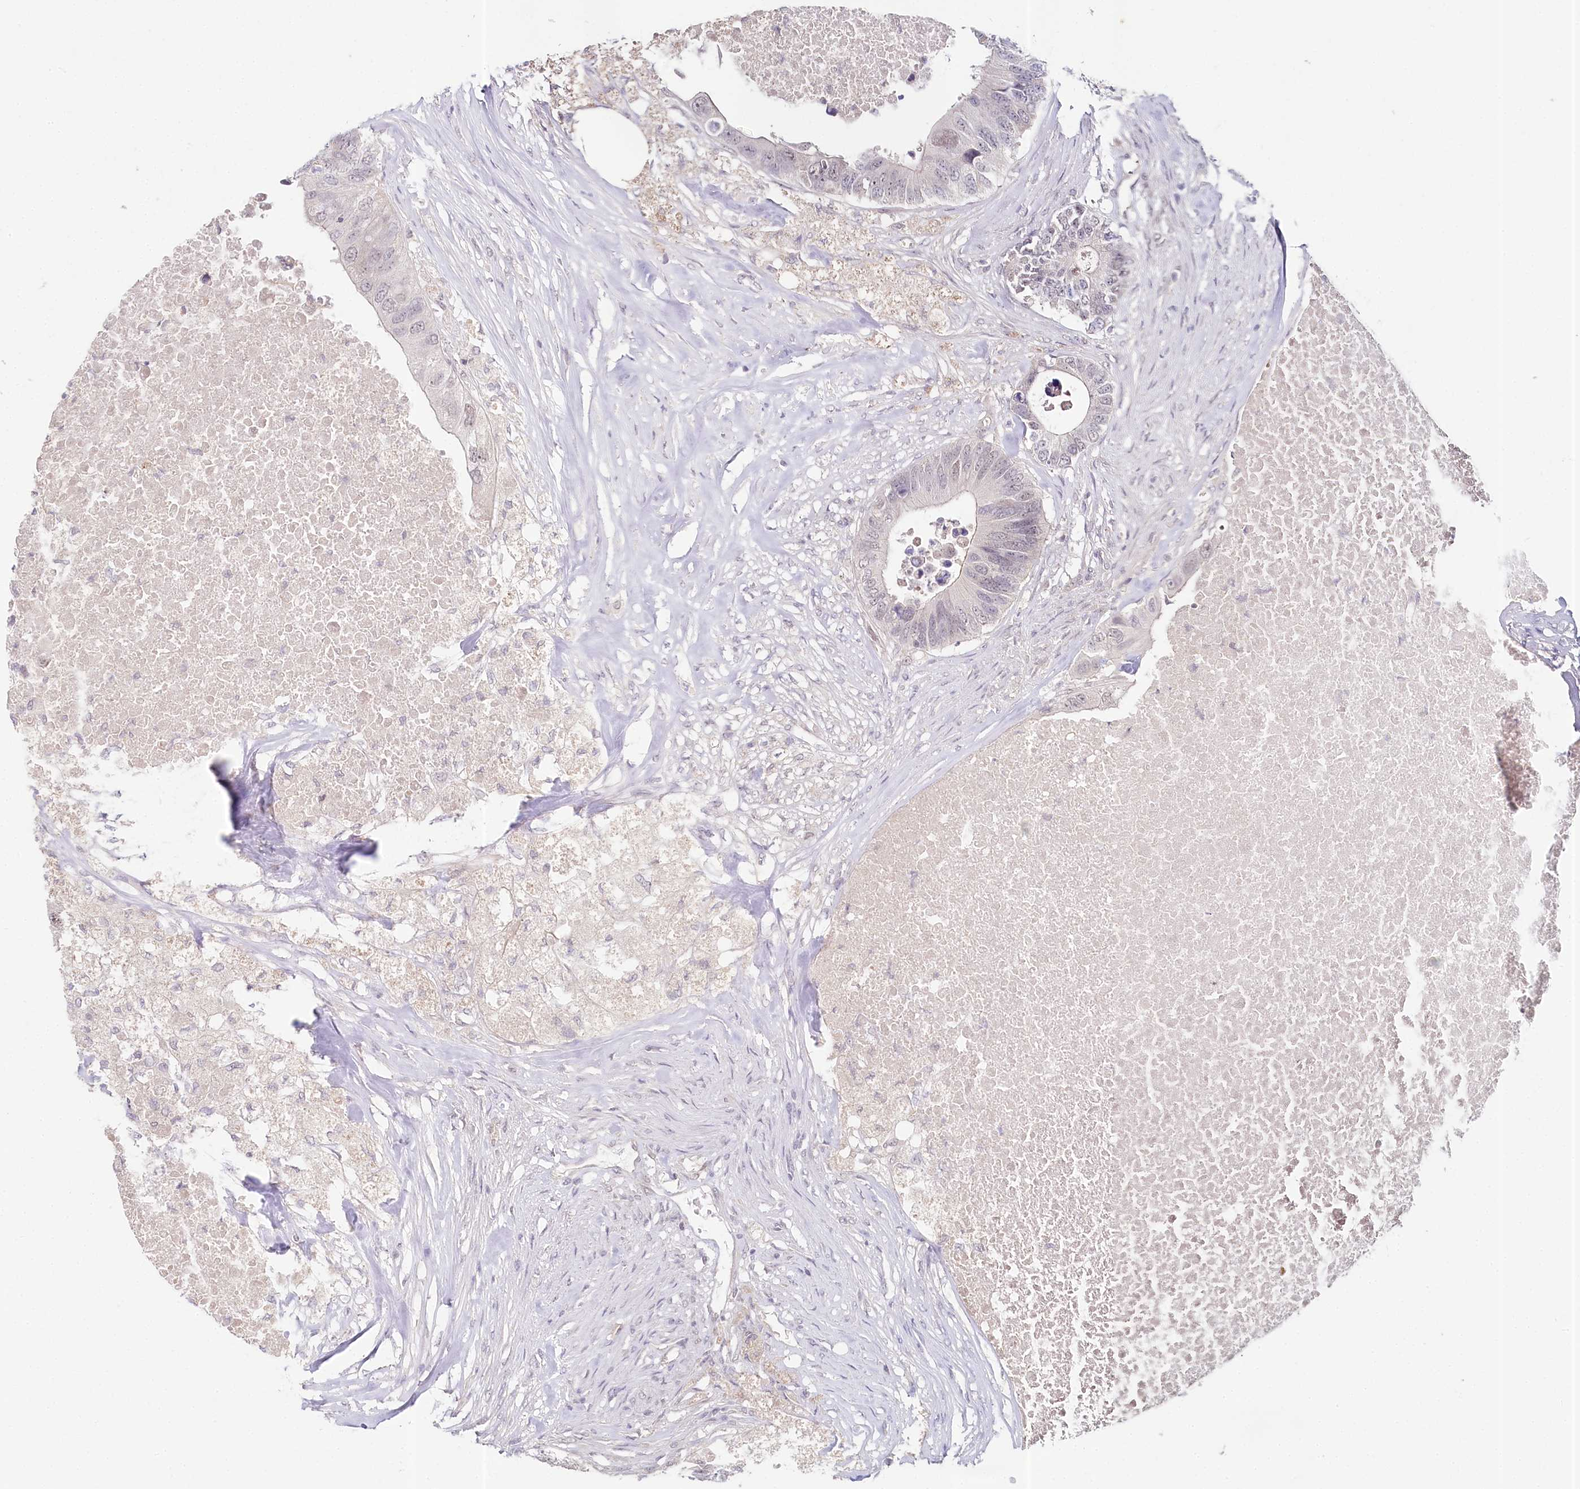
{"staining": {"intensity": "weak", "quantity": "<25%", "location": "nuclear"}, "tissue": "colorectal cancer", "cell_type": "Tumor cells", "image_type": "cancer", "snomed": [{"axis": "morphology", "description": "Adenocarcinoma, NOS"}, {"axis": "topography", "description": "Colon"}], "caption": "High power microscopy histopathology image of an immunohistochemistry histopathology image of adenocarcinoma (colorectal), revealing no significant expression in tumor cells.", "gene": "AMTN", "patient": {"sex": "male", "age": 71}}